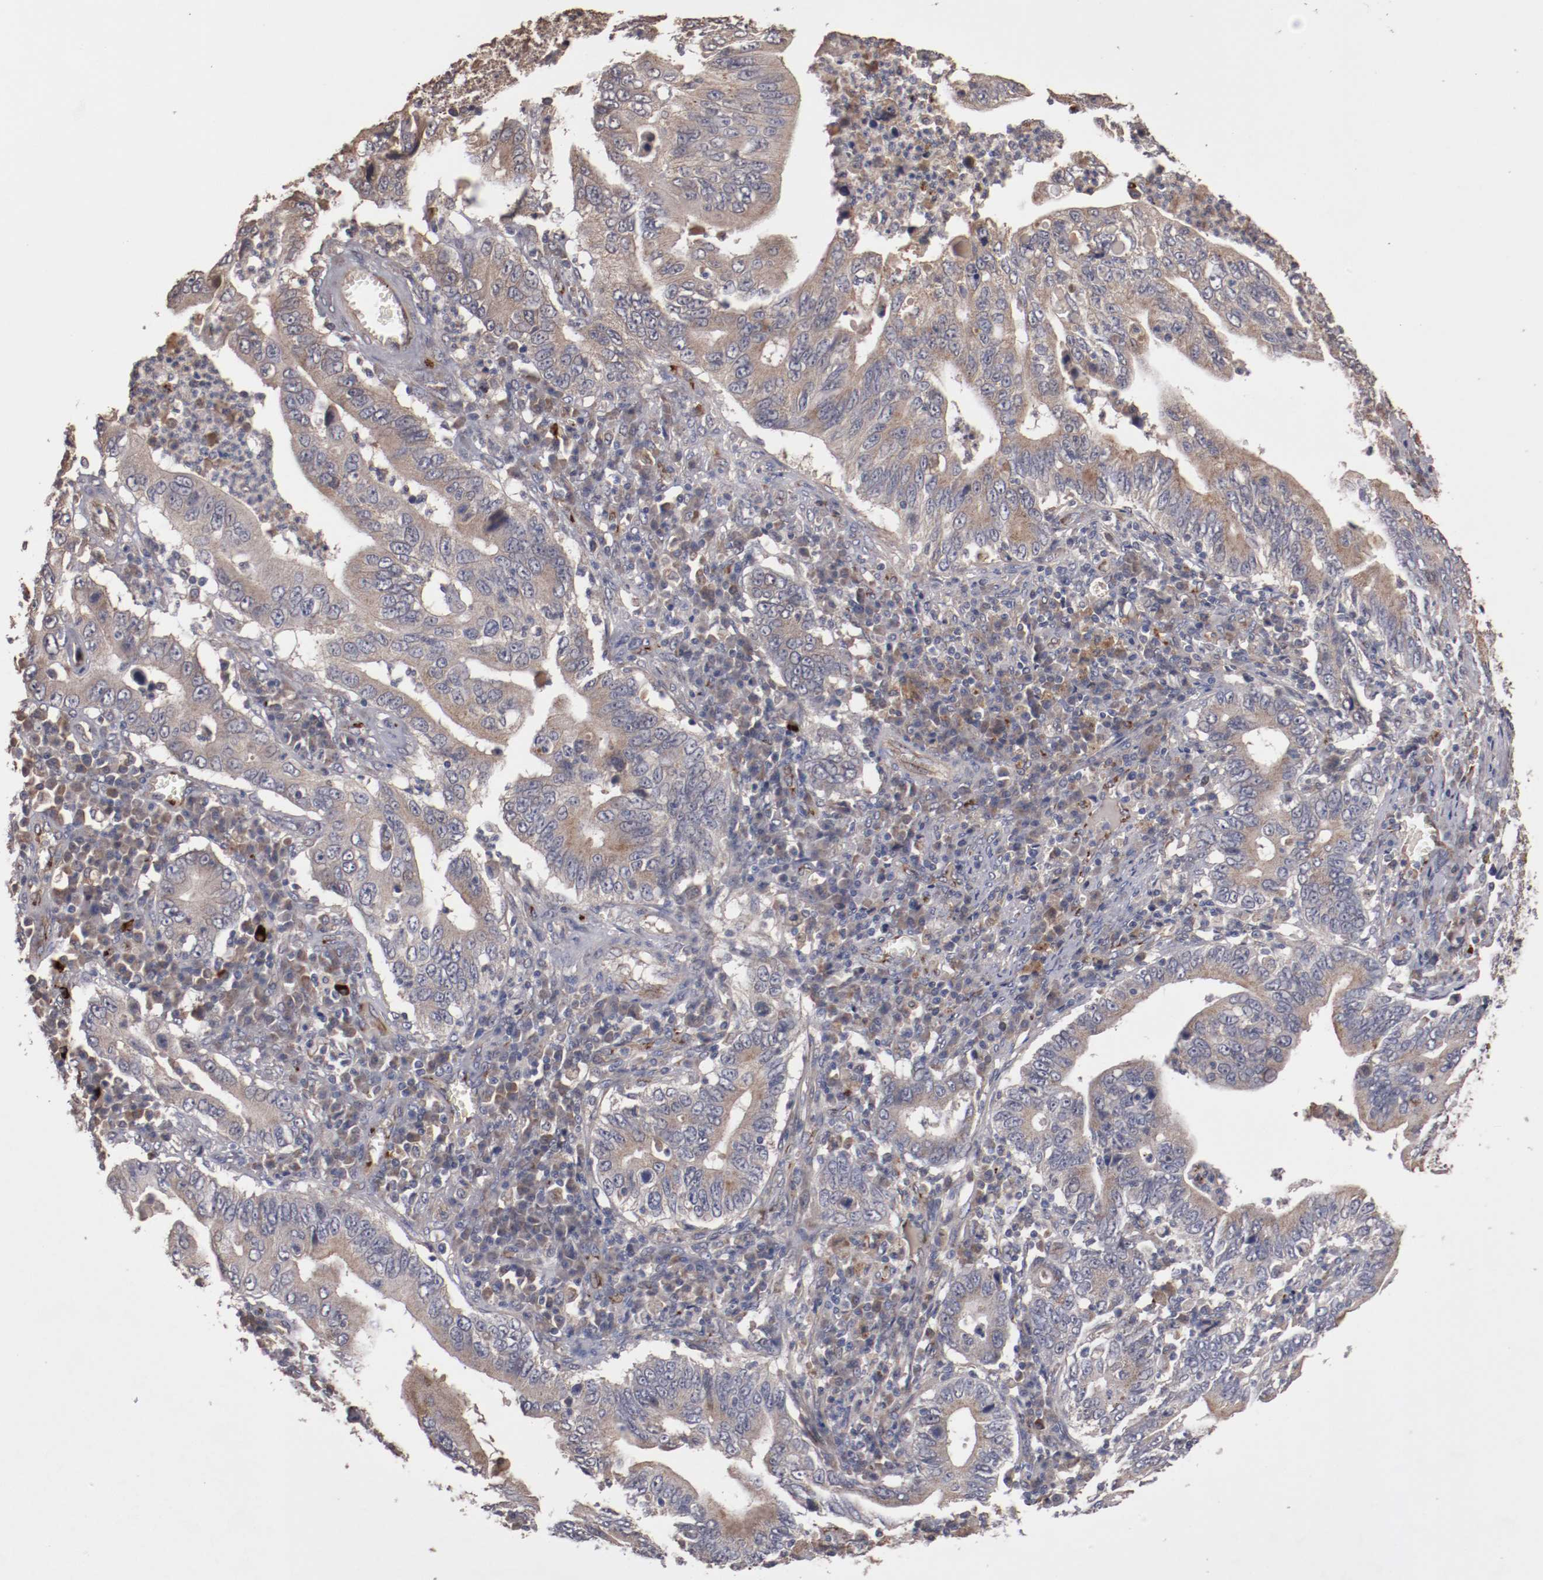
{"staining": {"intensity": "moderate", "quantity": ">75%", "location": "cytoplasmic/membranous"}, "tissue": "stomach cancer", "cell_type": "Tumor cells", "image_type": "cancer", "snomed": [{"axis": "morphology", "description": "Adenocarcinoma, NOS"}, {"axis": "topography", "description": "Stomach, upper"}], "caption": "Brown immunohistochemical staining in human stomach cancer shows moderate cytoplasmic/membranous staining in about >75% of tumor cells.", "gene": "DIPK2B", "patient": {"sex": "male", "age": 63}}